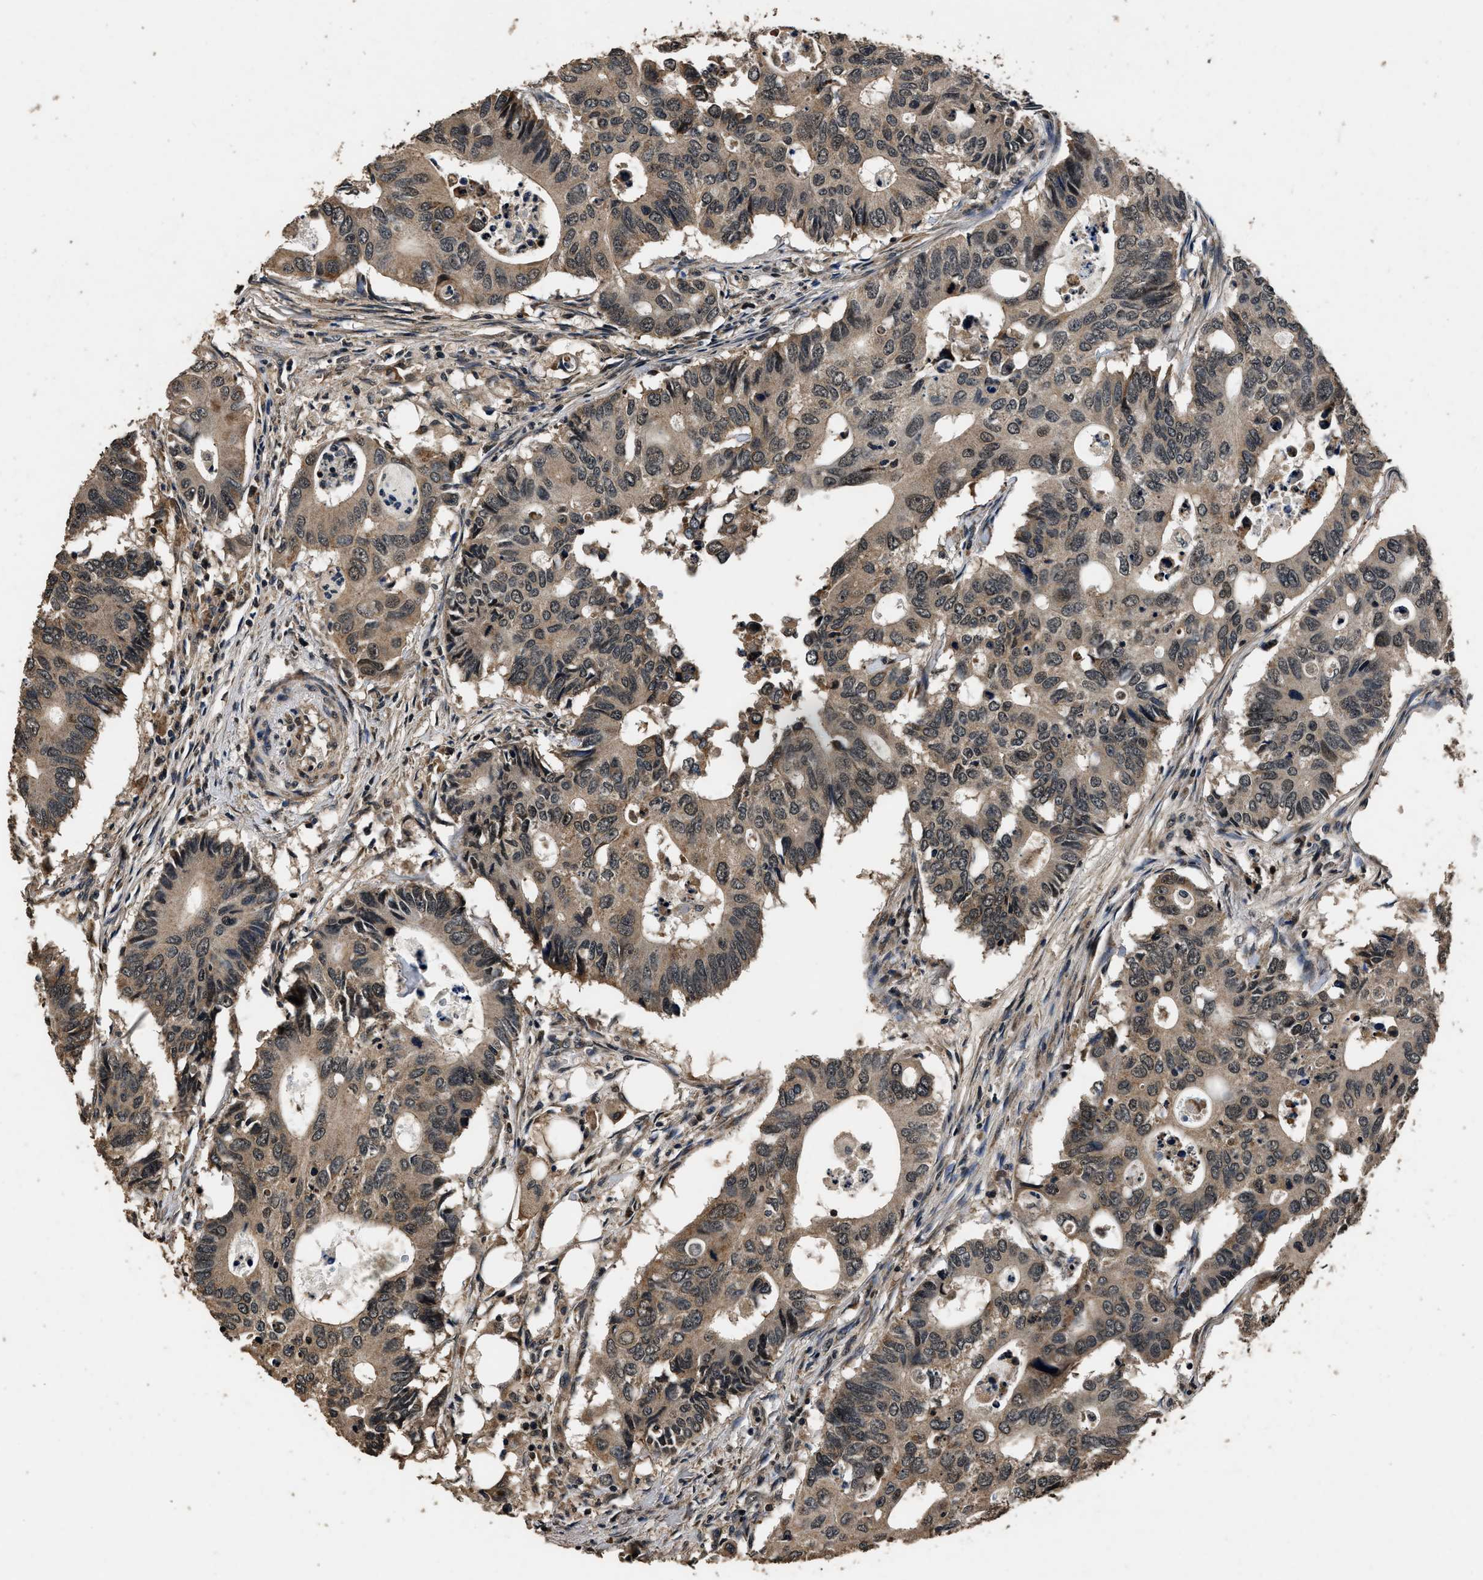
{"staining": {"intensity": "moderate", "quantity": ">75%", "location": "cytoplasmic/membranous,nuclear"}, "tissue": "colorectal cancer", "cell_type": "Tumor cells", "image_type": "cancer", "snomed": [{"axis": "morphology", "description": "Adenocarcinoma, NOS"}, {"axis": "topography", "description": "Colon"}], "caption": "Protein expression analysis of adenocarcinoma (colorectal) shows moderate cytoplasmic/membranous and nuclear positivity in about >75% of tumor cells.", "gene": "CSTF1", "patient": {"sex": "male", "age": 71}}